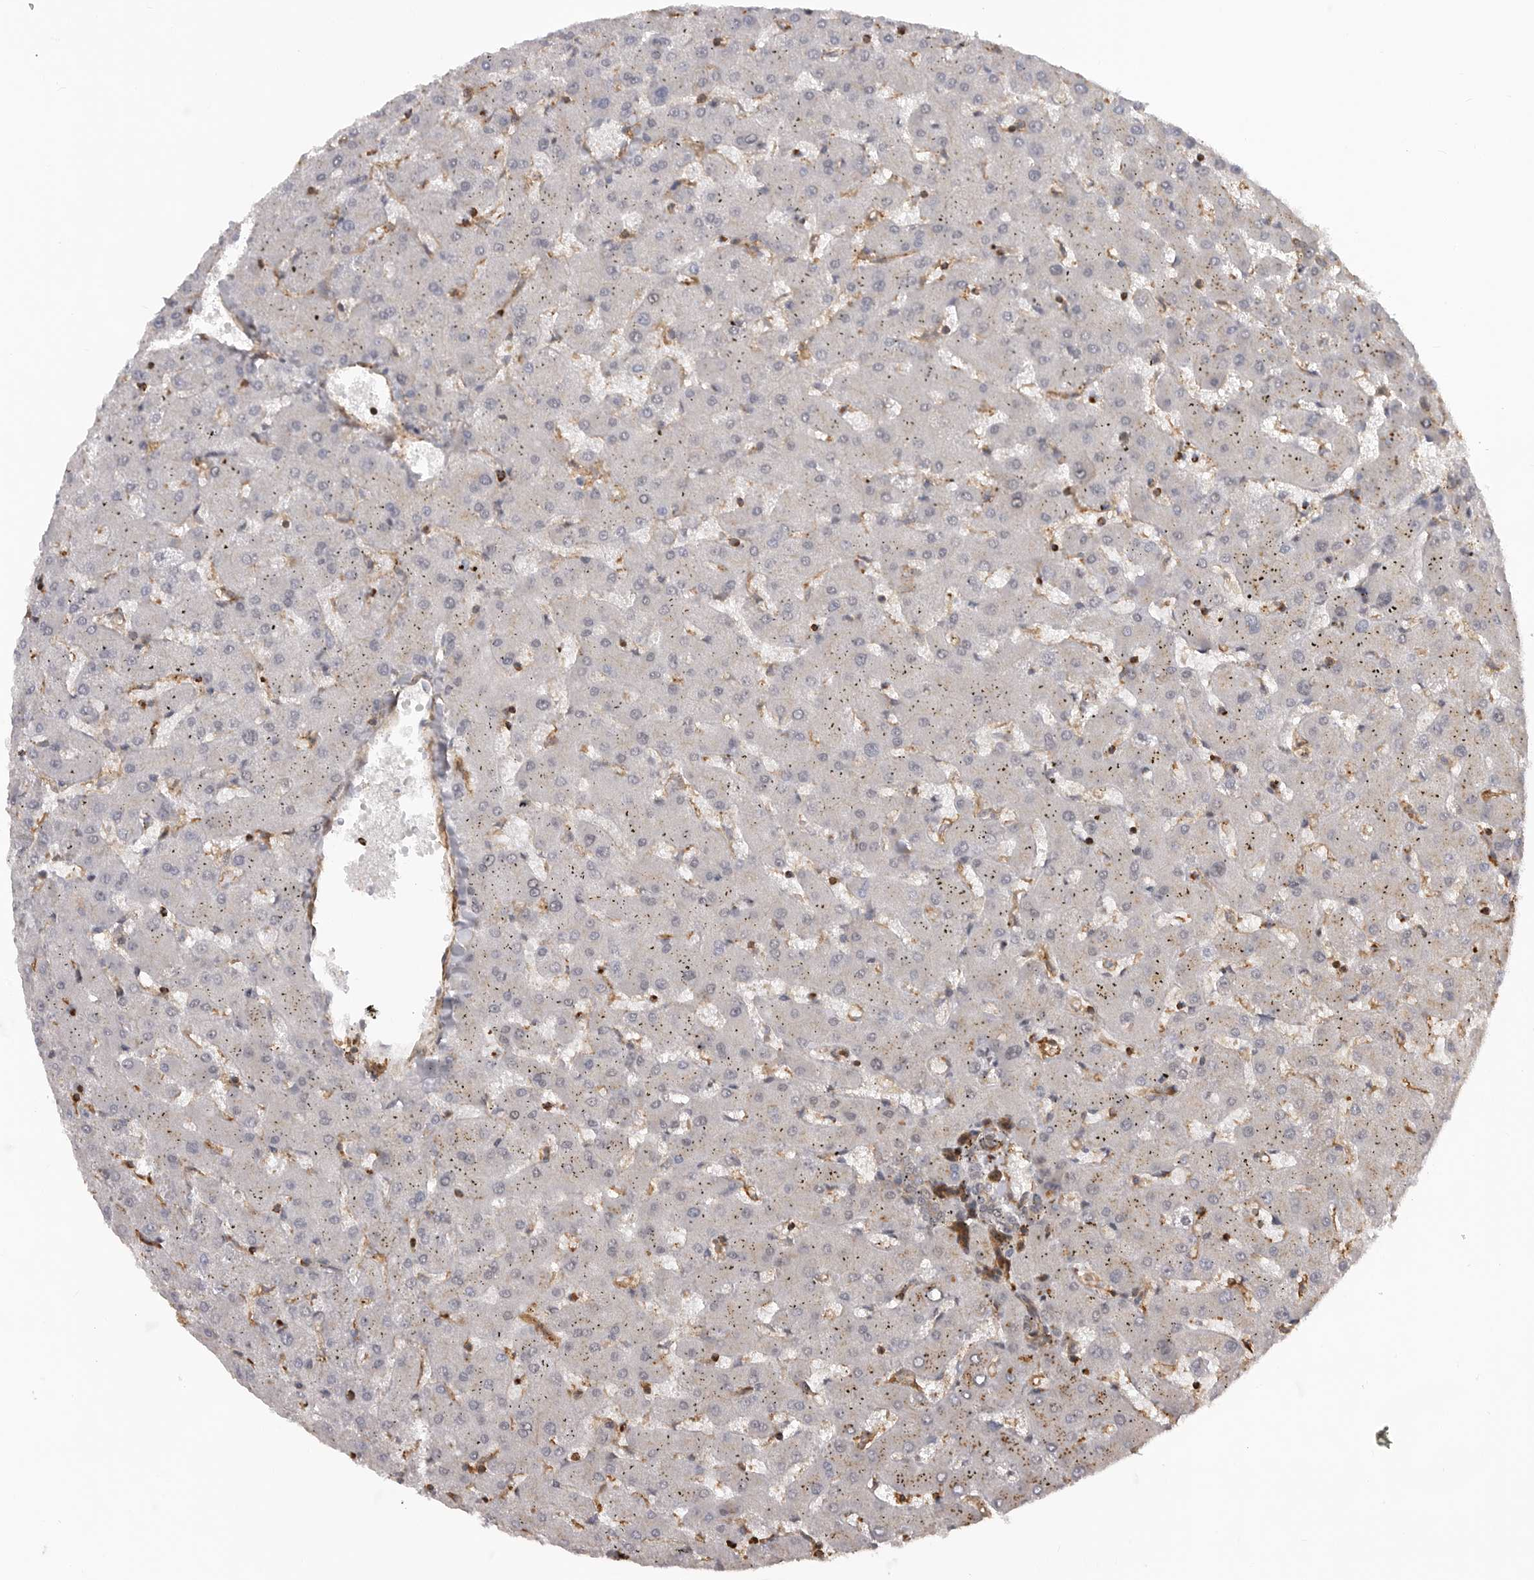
{"staining": {"intensity": "weak", "quantity": "<25%", "location": "cytoplasmic/membranous"}, "tissue": "liver", "cell_type": "Cholangiocytes", "image_type": "normal", "snomed": [{"axis": "morphology", "description": "Normal tissue, NOS"}, {"axis": "topography", "description": "Liver"}], "caption": "There is no significant staining in cholangiocytes of liver. (DAB (3,3'-diaminobenzidine) immunohistochemistry, high magnification).", "gene": "TRIM56", "patient": {"sex": "female", "age": 63}}